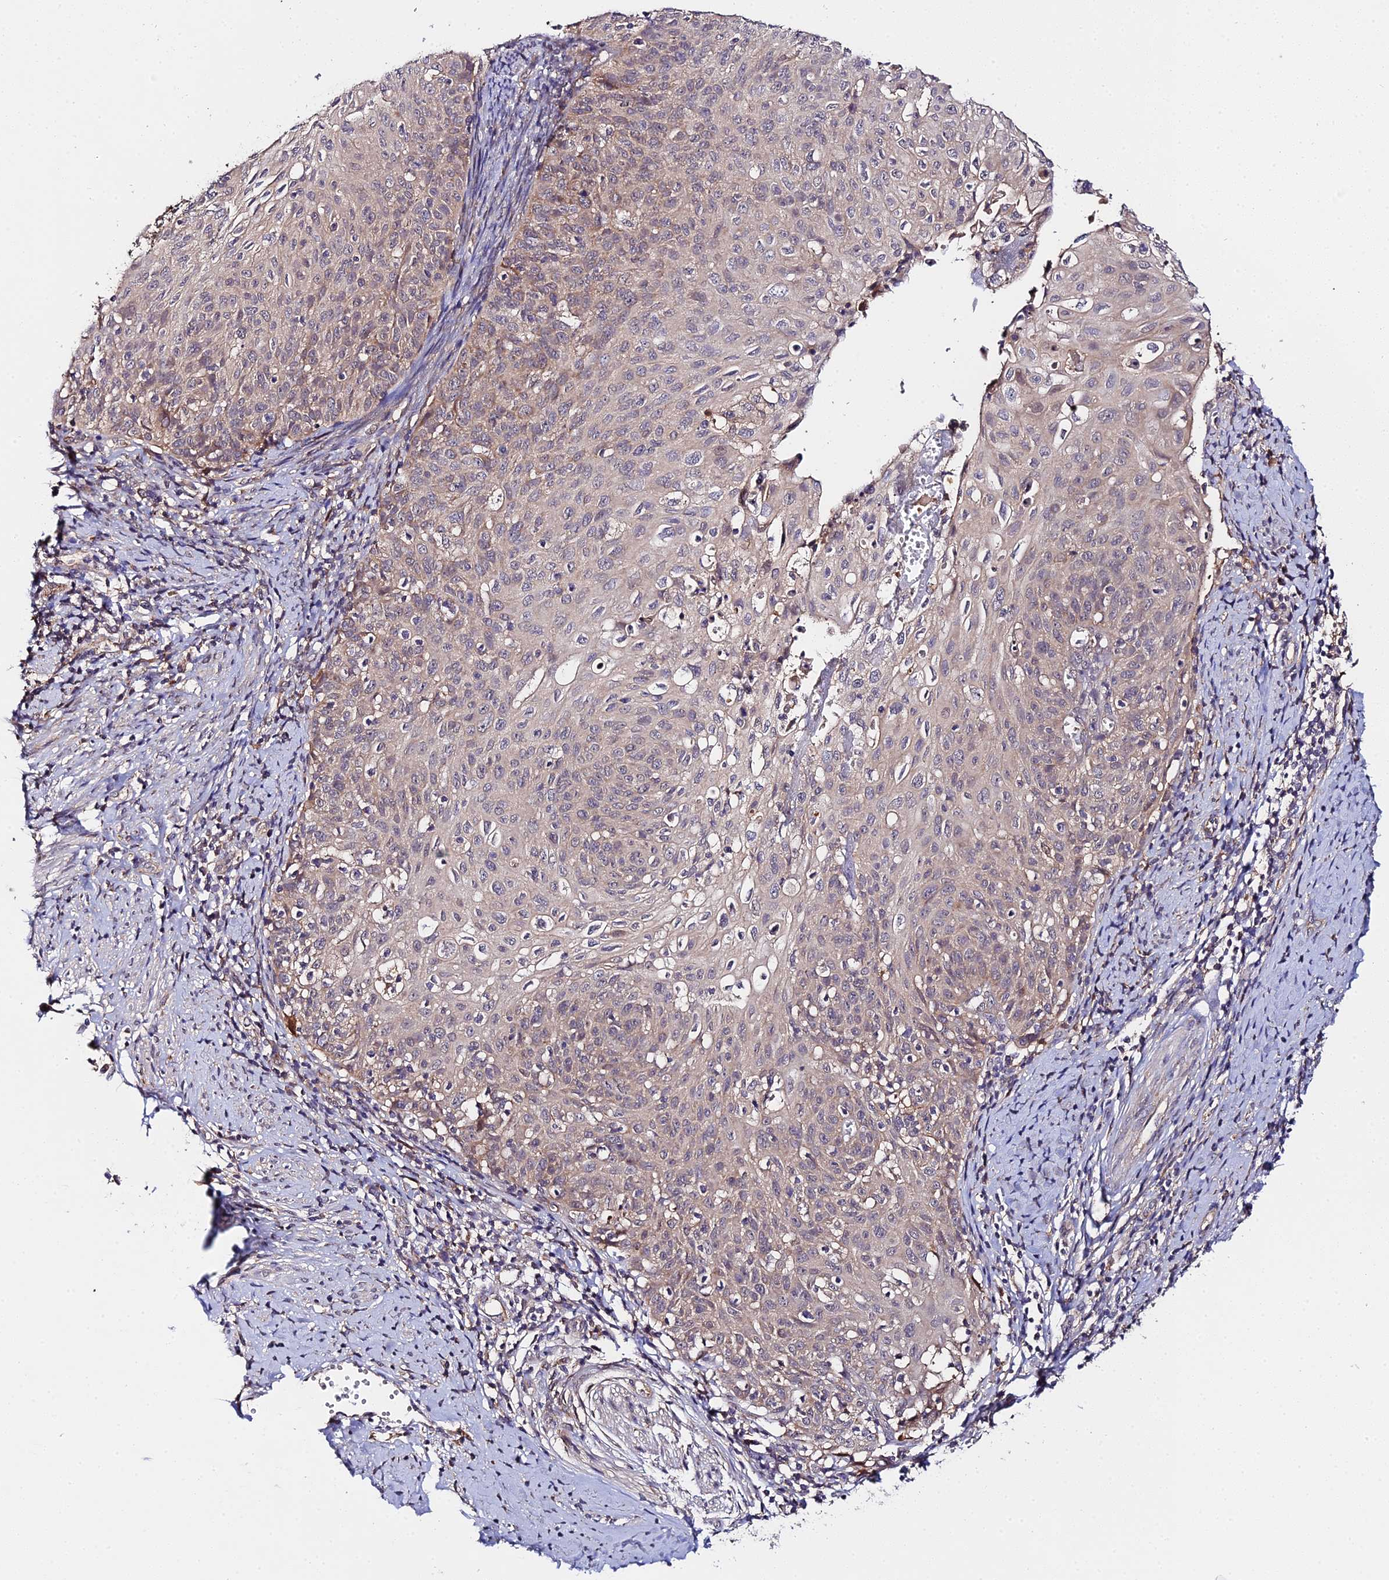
{"staining": {"intensity": "weak", "quantity": "<25%", "location": "cytoplasmic/membranous"}, "tissue": "cervical cancer", "cell_type": "Tumor cells", "image_type": "cancer", "snomed": [{"axis": "morphology", "description": "Squamous cell carcinoma, NOS"}, {"axis": "topography", "description": "Cervix"}], "caption": "Cervical squamous cell carcinoma was stained to show a protein in brown. There is no significant expression in tumor cells.", "gene": "ZBED8", "patient": {"sex": "female", "age": 70}}